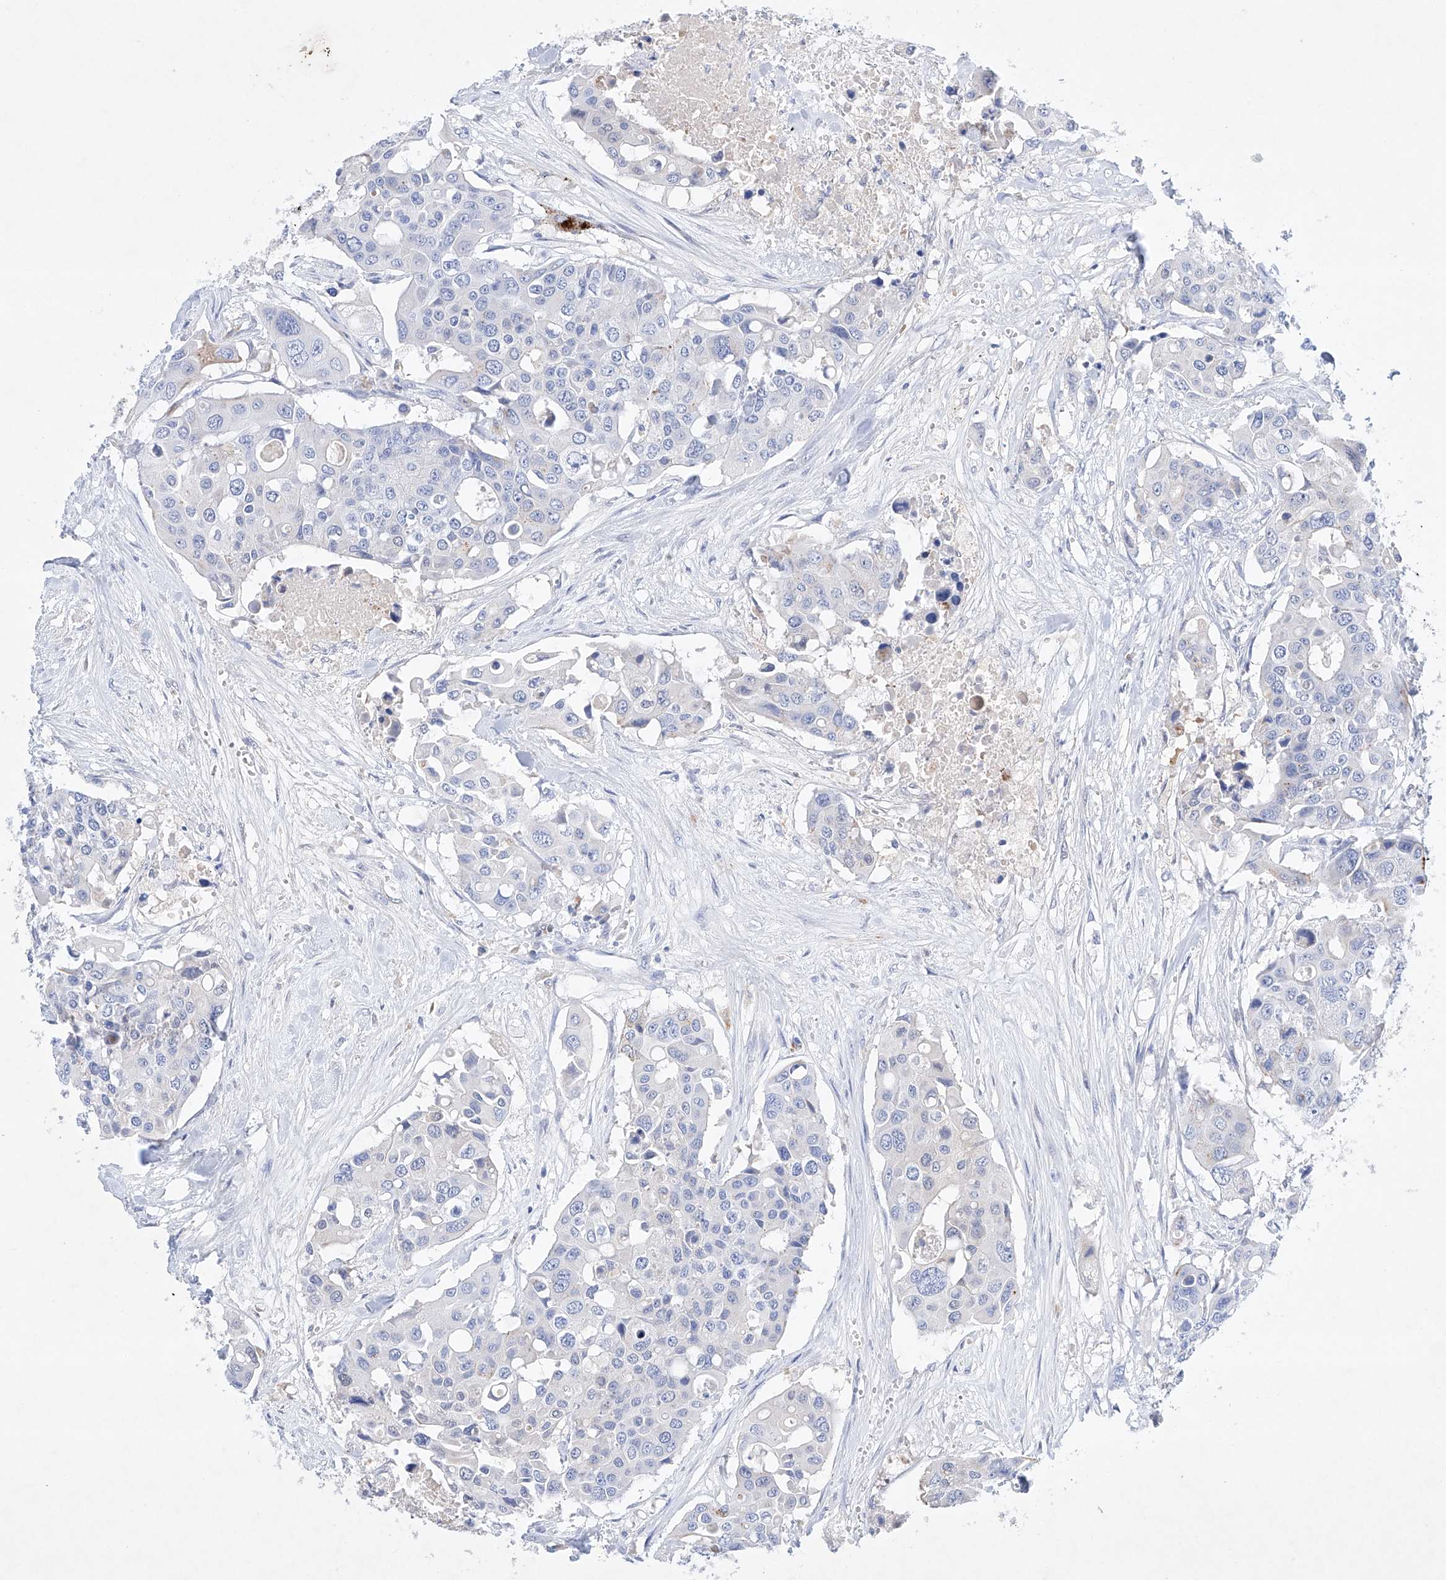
{"staining": {"intensity": "negative", "quantity": "none", "location": "none"}, "tissue": "colorectal cancer", "cell_type": "Tumor cells", "image_type": "cancer", "snomed": [{"axis": "morphology", "description": "Adenocarcinoma, NOS"}, {"axis": "topography", "description": "Colon"}], "caption": "High power microscopy image of an IHC histopathology image of colorectal adenocarcinoma, revealing no significant positivity in tumor cells.", "gene": "LURAP1", "patient": {"sex": "male", "age": 77}}